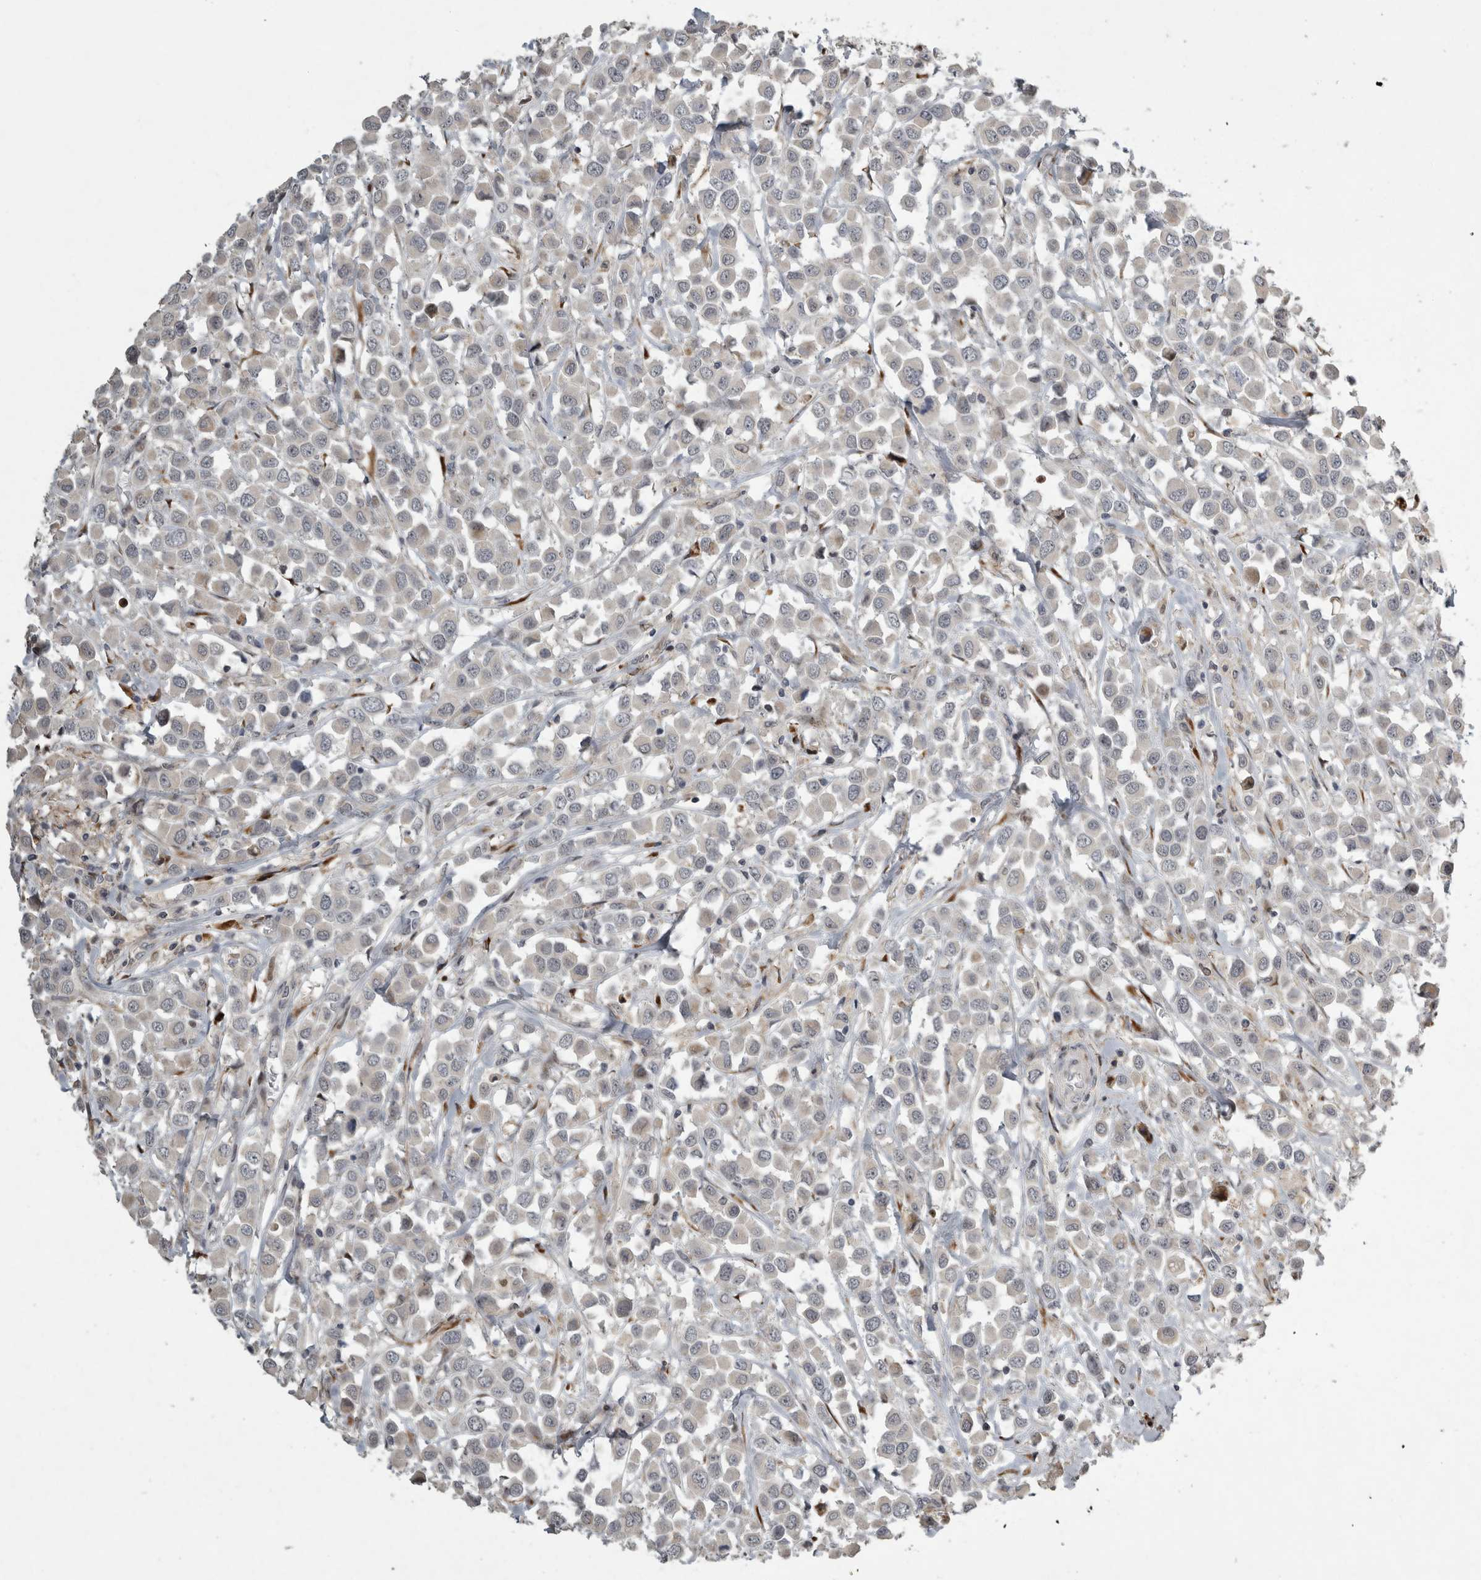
{"staining": {"intensity": "negative", "quantity": "none", "location": "none"}, "tissue": "breast cancer", "cell_type": "Tumor cells", "image_type": "cancer", "snomed": [{"axis": "morphology", "description": "Duct carcinoma"}, {"axis": "topography", "description": "Breast"}], "caption": "This is an immunohistochemistry micrograph of breast cancer. There is no expression in tumor cells.", "gene": "MPDZ", "patient": {"sex": "female", "age": 61}}